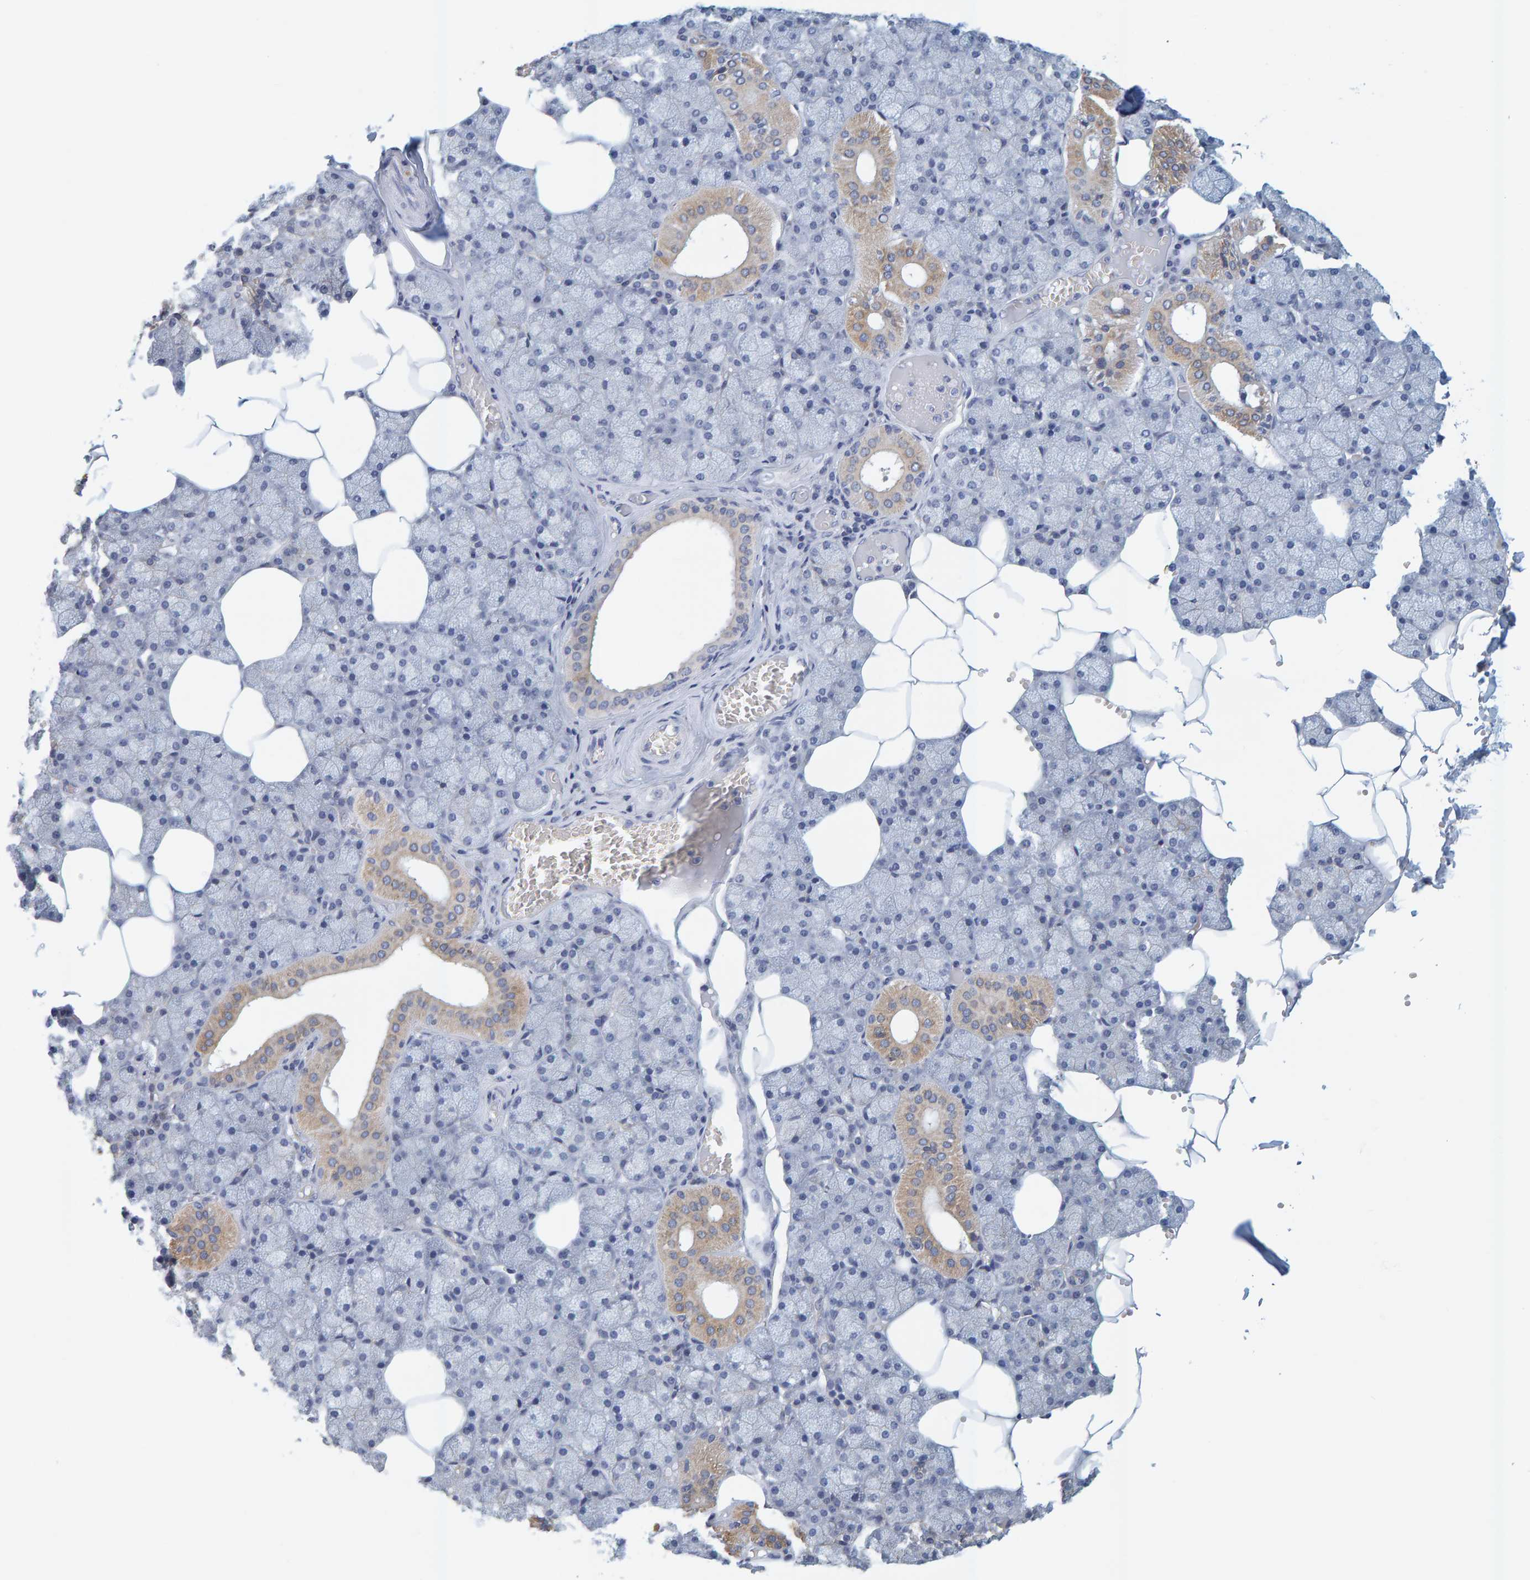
{"staining": {"intensity": "moderate", "quantity": "<25%", "location": "cytoplasmic/membranous"}, "tissue": "salivary gland", "cell_type": "Glandular cells", "image_type": "normal", "snomed": [{"axis": "morphology", "description": "Normal tissue, NOS"}, {"axis": "topography", "description": "Salivary gland"}], "caption": "DAB immunohistochemical staining of benign salivary gland shows moderate cytoplasmic/membranous protein positivity in about <25% of glandular cells. Nuclei are stained in blue.", "gene": "SGPL1", "patient": {"sex": "male", "age": 62}}